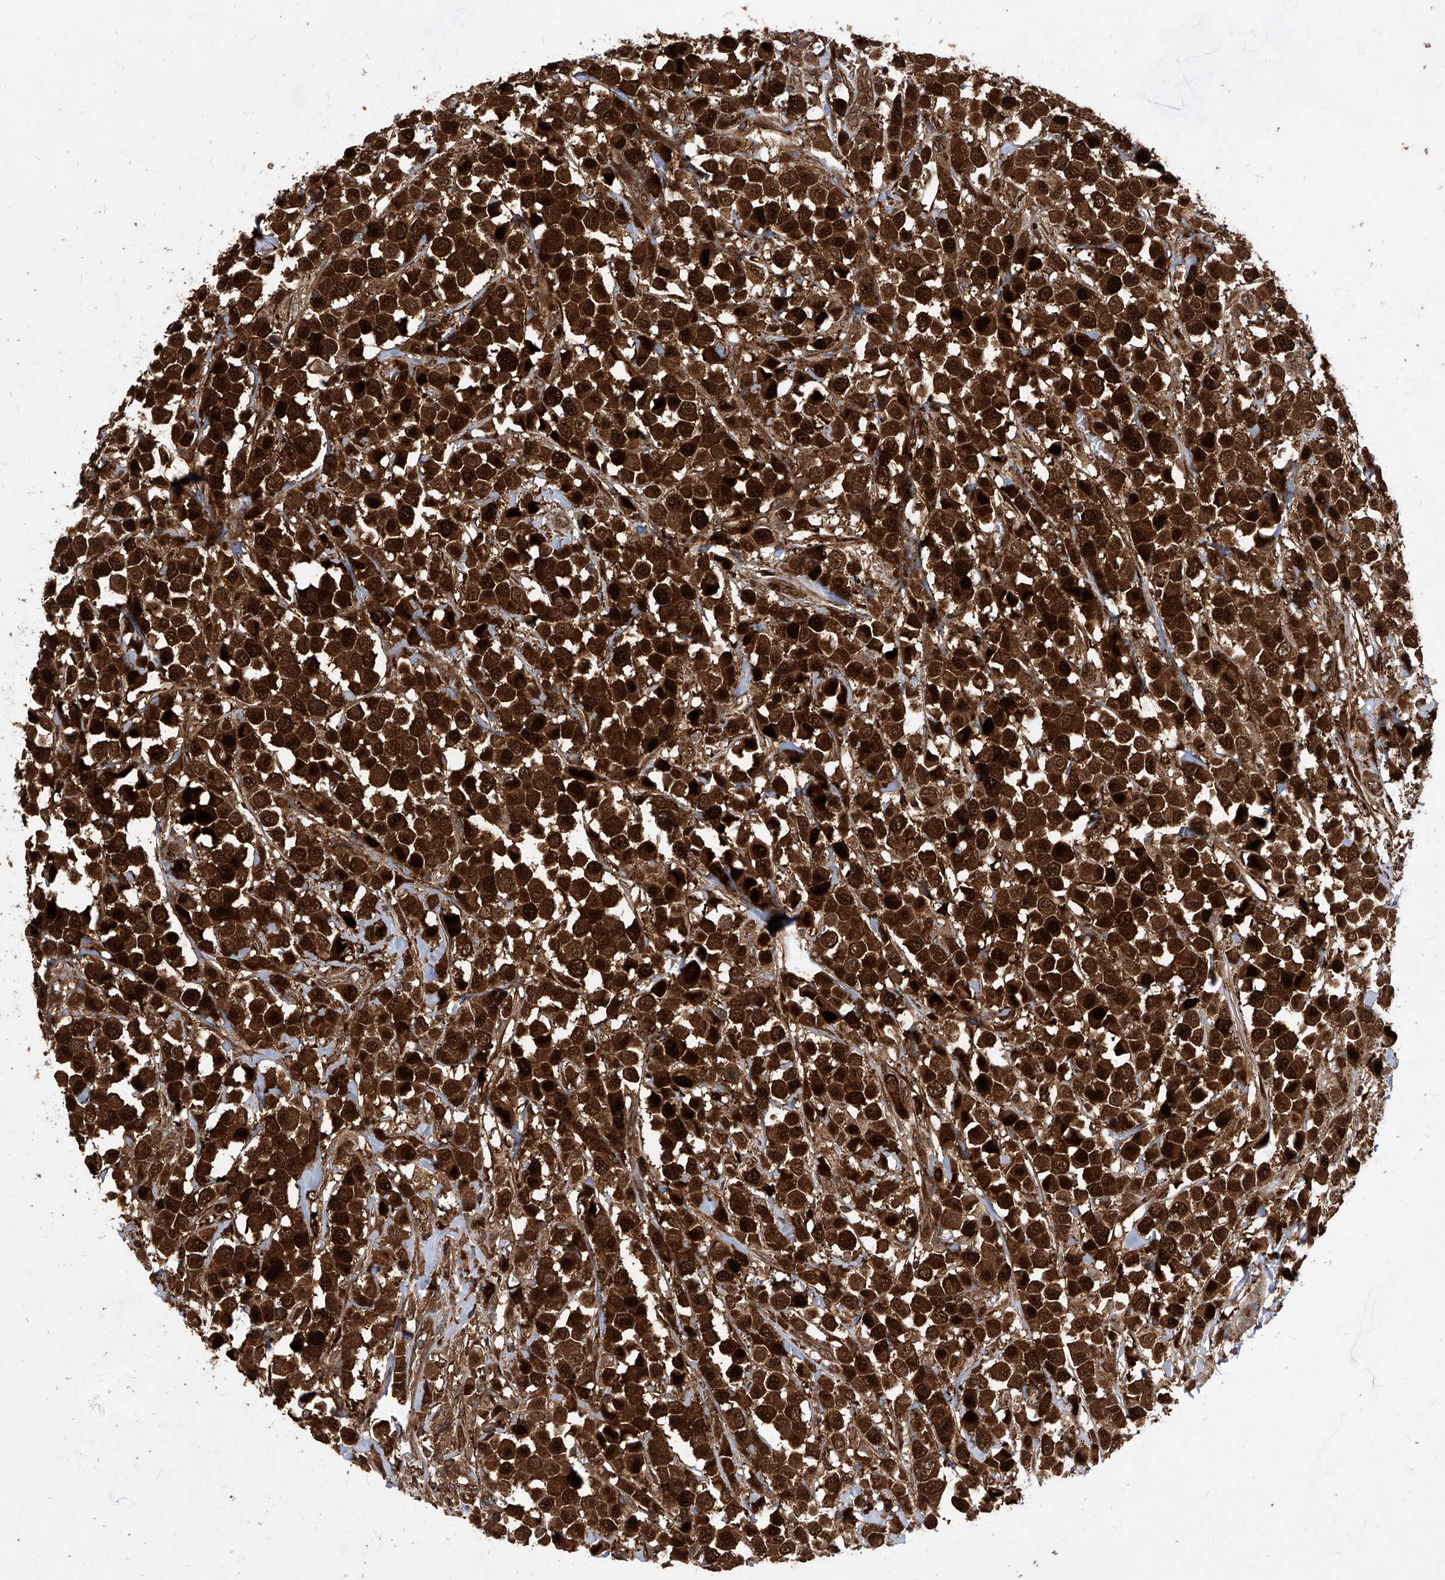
{"staining": {"intensity": "strong", "quantity": ">75%", "location": "cytoplasmic/membranous,nuclear"}, "tissue": "breast cancer", "cell_type": "Tumor cells", "image_type": "cancer", "snomed": [{"axis": "morphology", "description": "Duct carcinoma"}, {"axis": "topography", "description": "Breast"}], "caption": "This micrograph exhibits immunohistochemistry (IHC) staining of invasive ductal carcinoma (breast), with high strong cytoplasmic/membranous and nuclear positivity in about >75% of tumor cells.", "gene": "MAGED2", "patient": {"sex": "female", "age": 61}}